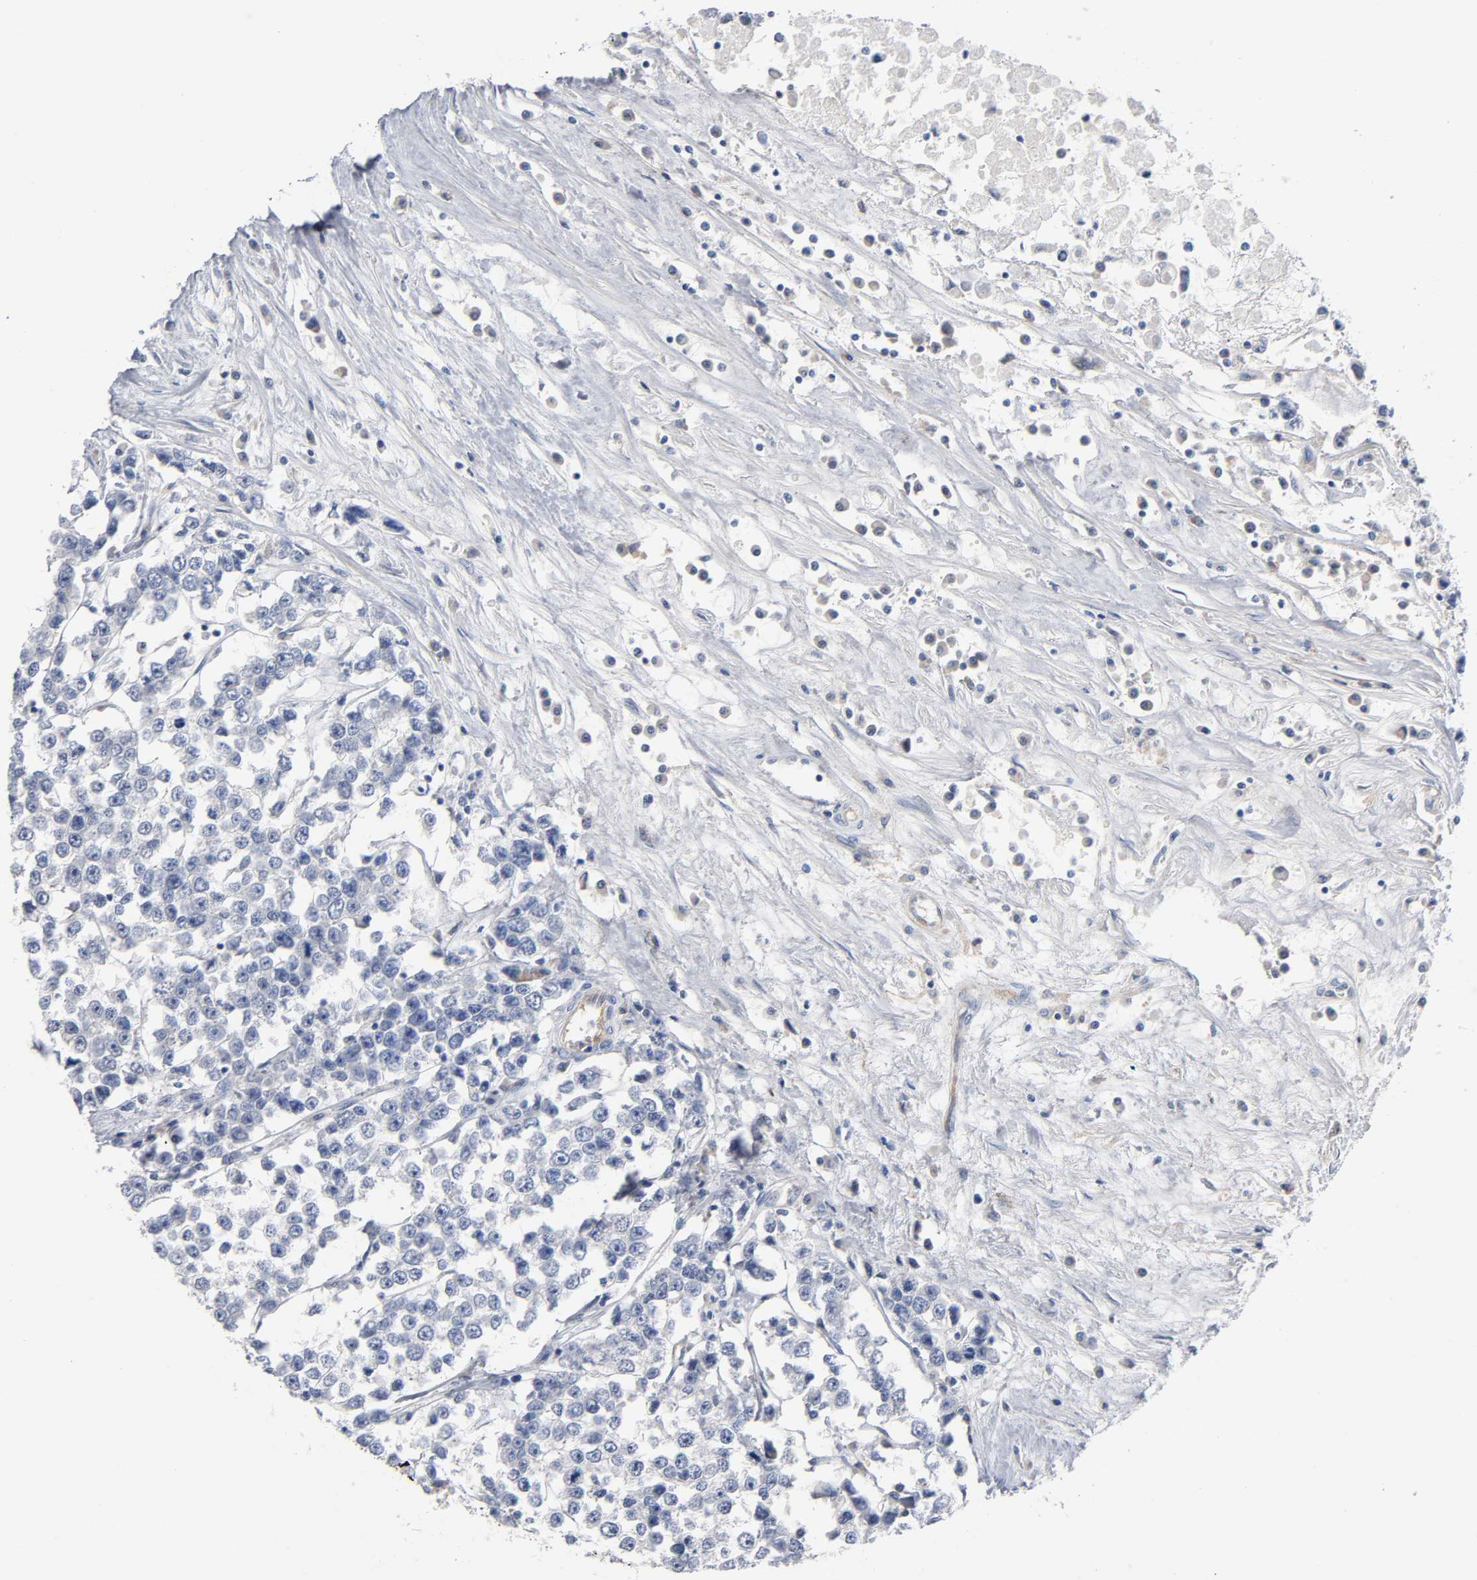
{"staining": {"intensity": "negative", "quantity": "none", "location": "none"}, "tissue": "testis cancer", "cell_type": "Tumor cells", "image_type": "cancer", "snomed": [{"axis": "morphology", "description": "Seminoma, NOS"}, {"axis": "morphology", "description": "Carcinoma, Embryonal, NOS"}, {"axis": "topography", "description": "Testis"}], "caption": "Photomicrograph shows no protein positivity in tumor cells of testis cancer tissue.", "gene": "CD2AP", "patient": {"sex": "male", "age": 52}}